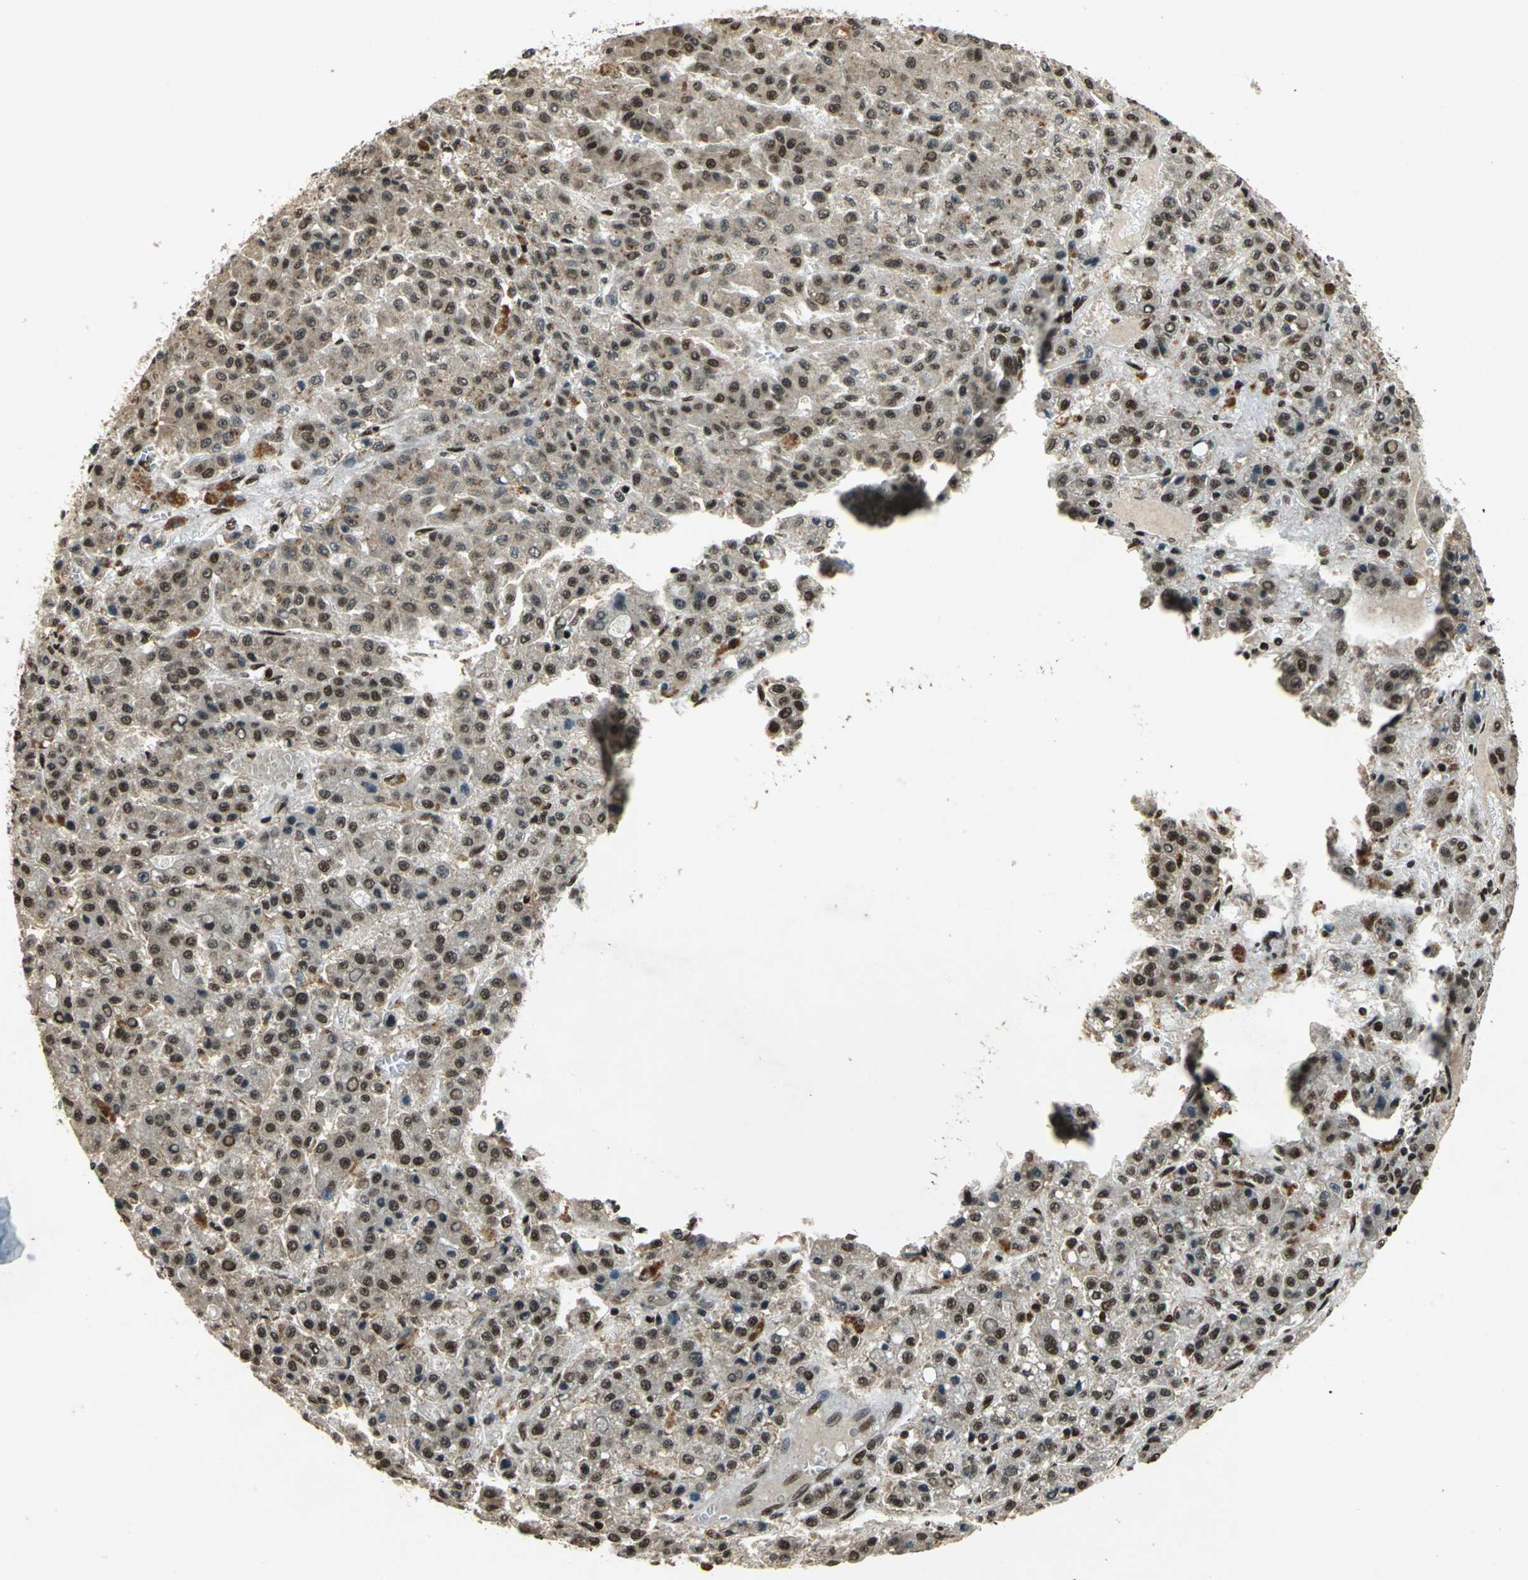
{"staining": {"intensity": "strong", "quantity": ">75%", "location": "cytoplasmic/membranous,nuclear"}, "tissue": "liver cancer", "cell_type": "Tumor cells", "image_type": "cancer", "snomed": [{"axis": "morphology", "description": "Carcinoma, Hepatocellular, NOS"}, {"axis": "topography", "description": "Liver"}], "caption": "Tumor cells demonstrate high levels of strong cytoplasmic/membranous and nuclear positivity in approximately >75% of cells in liver cancer (hepatocellular carcinoma).", "gene": "MTA2", "patient": {"sex": "male", "age": 70}}